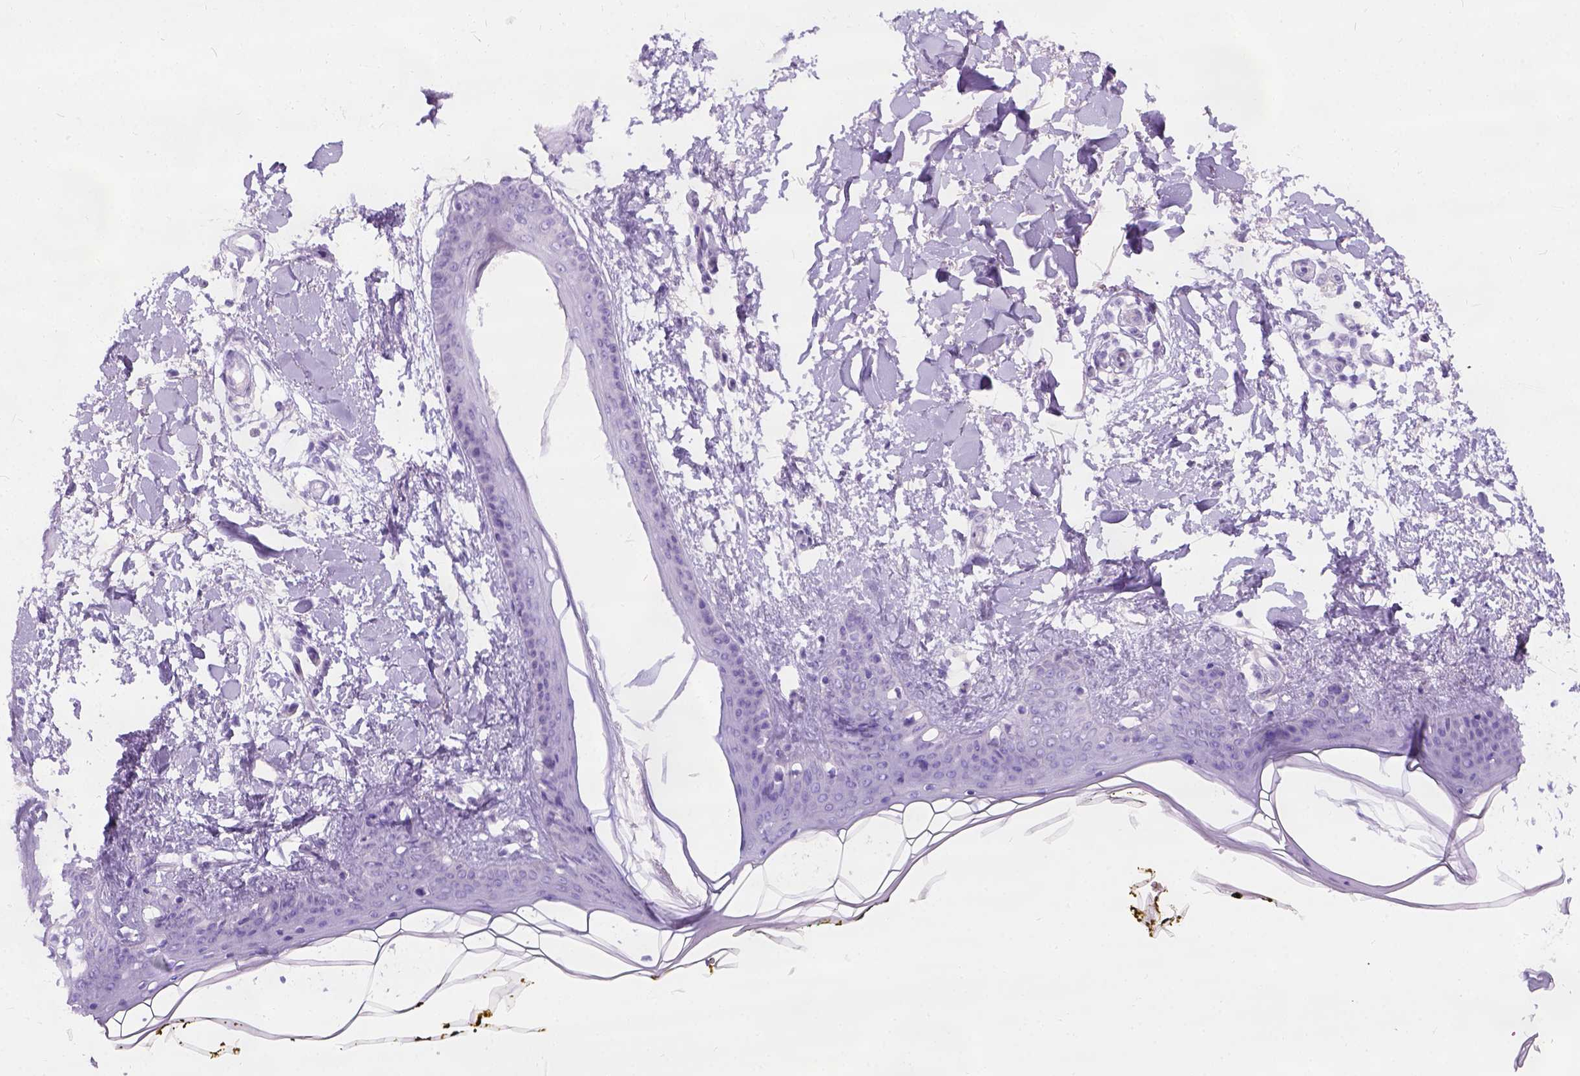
{"staining": {"intensity": "negative", "quantity": "none", "location": "none"}, "tissue": "skin", "cell_type": "Fibroblasts", "image_type": "normal", "snomed": [{"axis": "morphology", "description": "Normal tissue, NOS"}, {"axis": "topography", "description": "Skin"}], "caption": "High magnification brightfield microscopy of benign skin stained with DAB (brown) and counterstained with hematoxylin (blue): fibroblasts show no significant positivity. The staining is performed using DAB brown chromogen with nuclei counter-stained in using hematoxylin.", "gene": "C7orf57", "patient": {"sex": "female", "age": 34}}